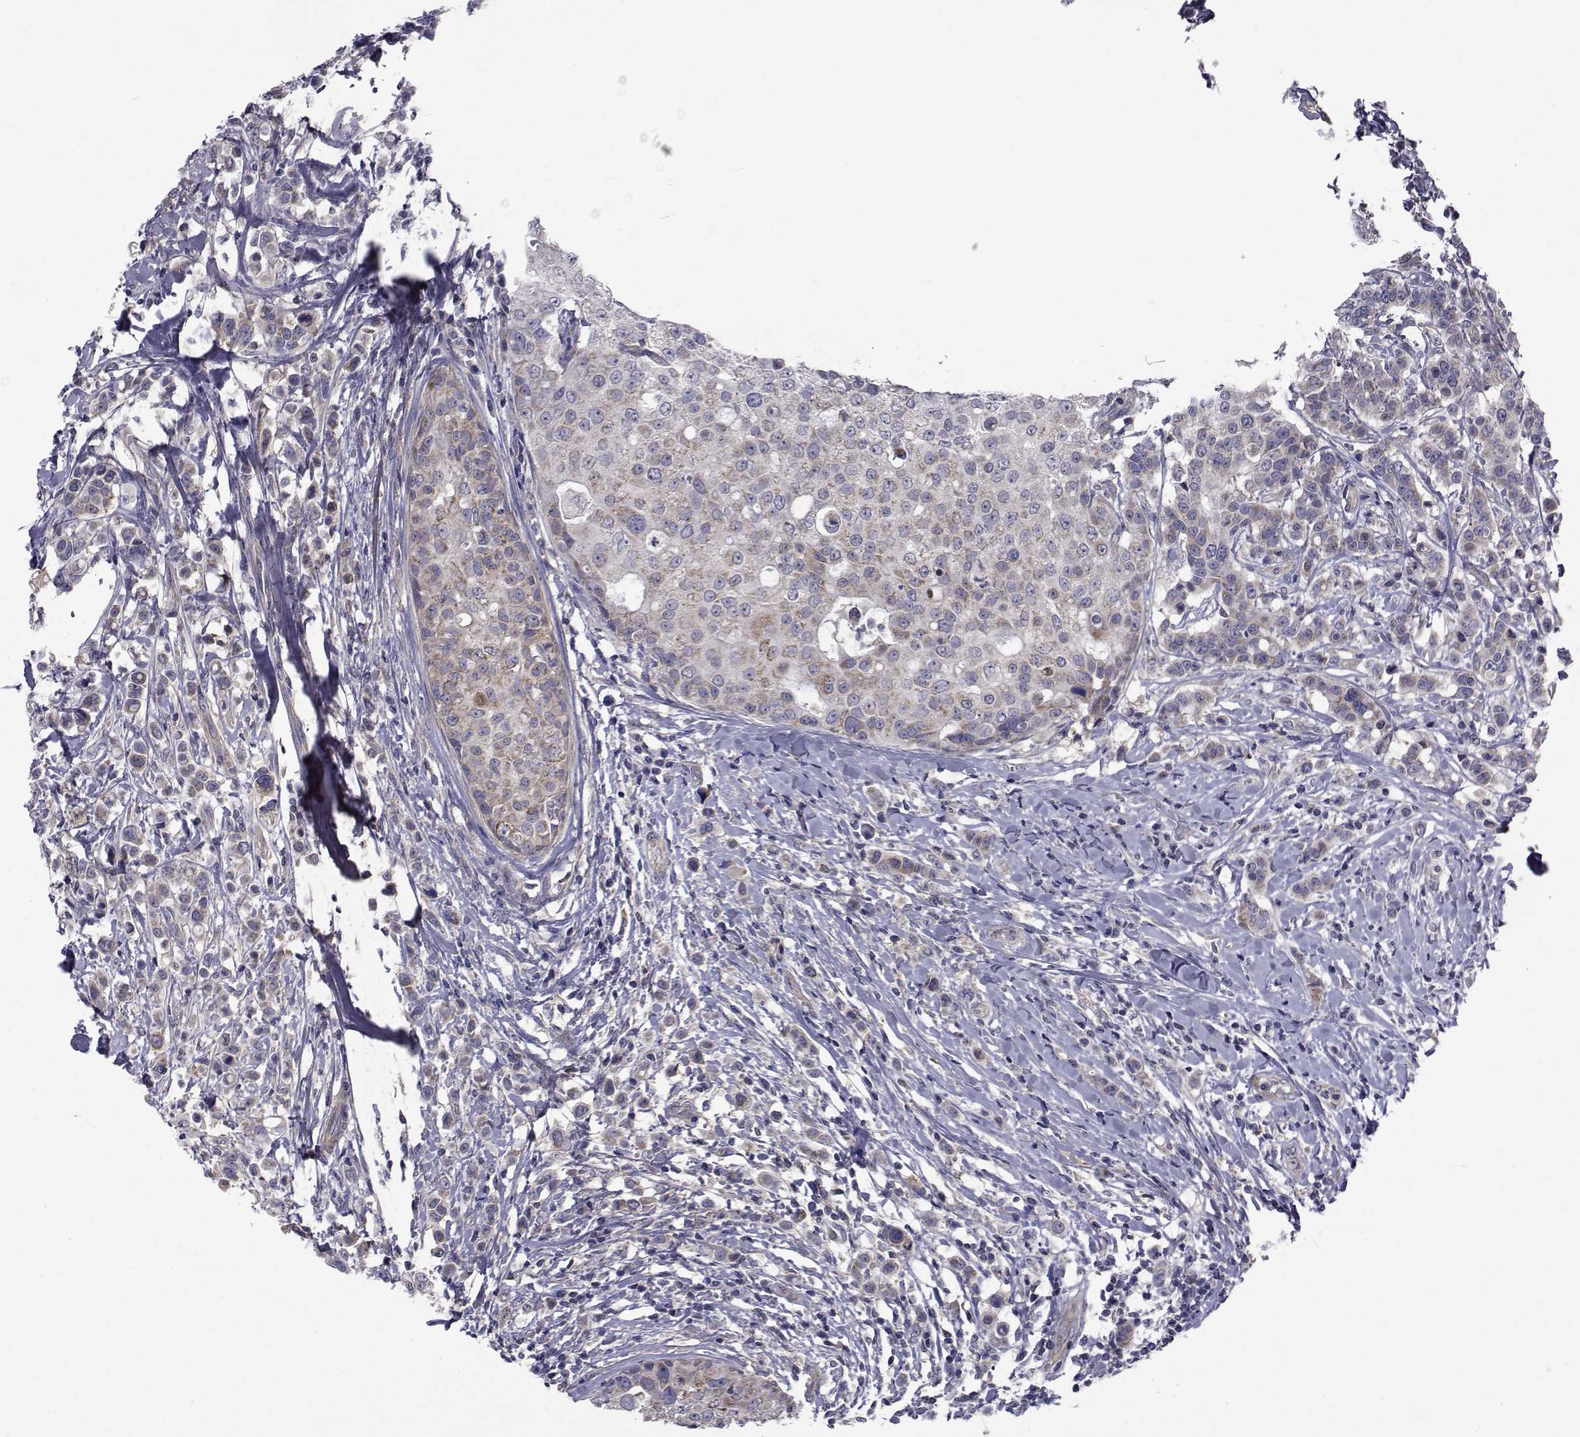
{"staining": {"intensity": "weak", "quantity": "<25%", "location": "cytoplasmic/membranous"}, "tissue": "breast cancer", "cell_type": "Tumor cells", "image_type": "cancer", "snomed": [{"axis": "morphology", "description": "Duct carcinoma"}, {"axis": "topography", "description": "Breast"}], "caption": "Immunohistochemical staining of human breast cancer (intraductal carcinoma) exhibits no significant positivity in tumor cells.", "gene": "CFAP74", "patient": {"sex": "female", "age": 27}}